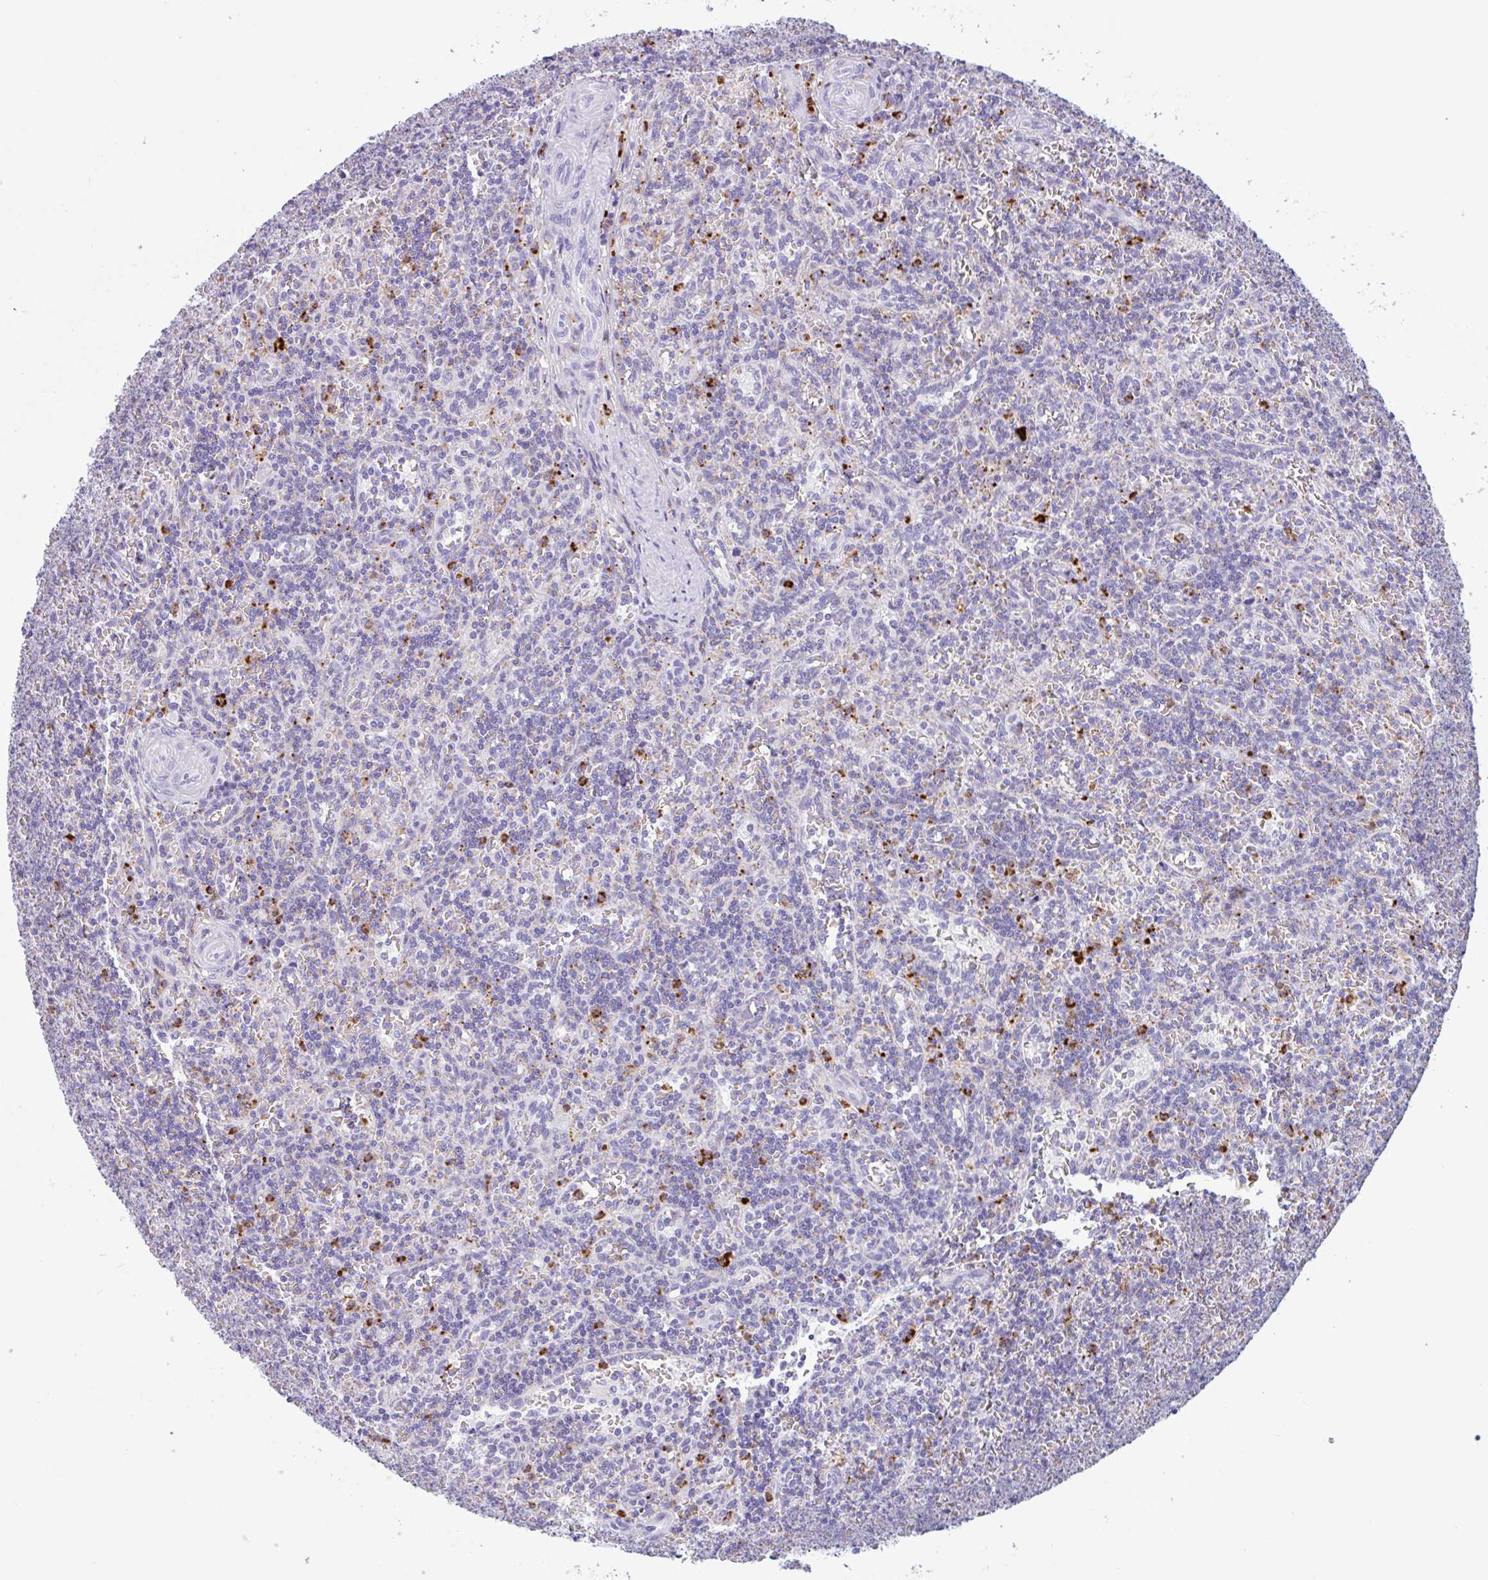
{"staining": {"intensity": "negative", "quantity": "none", "location": "none"}, "tissue": "lymphoma", "cell_type": "Tumor cells", "image_type": "cancer", "snomed": [{"axis": "morphology", "description": "Malignant lymphoma, non-Hodgkin's type, Low grade"}, {"axis": "topography", "description": "Spleen"}], "caption": "The histopathology image demonstrates no staining of tumor cells in malignant lymphoma, non-Hodgkin's type (low-grade).", "gene": "DTWD2", "patient": {"sex": "male", "age": 73}}